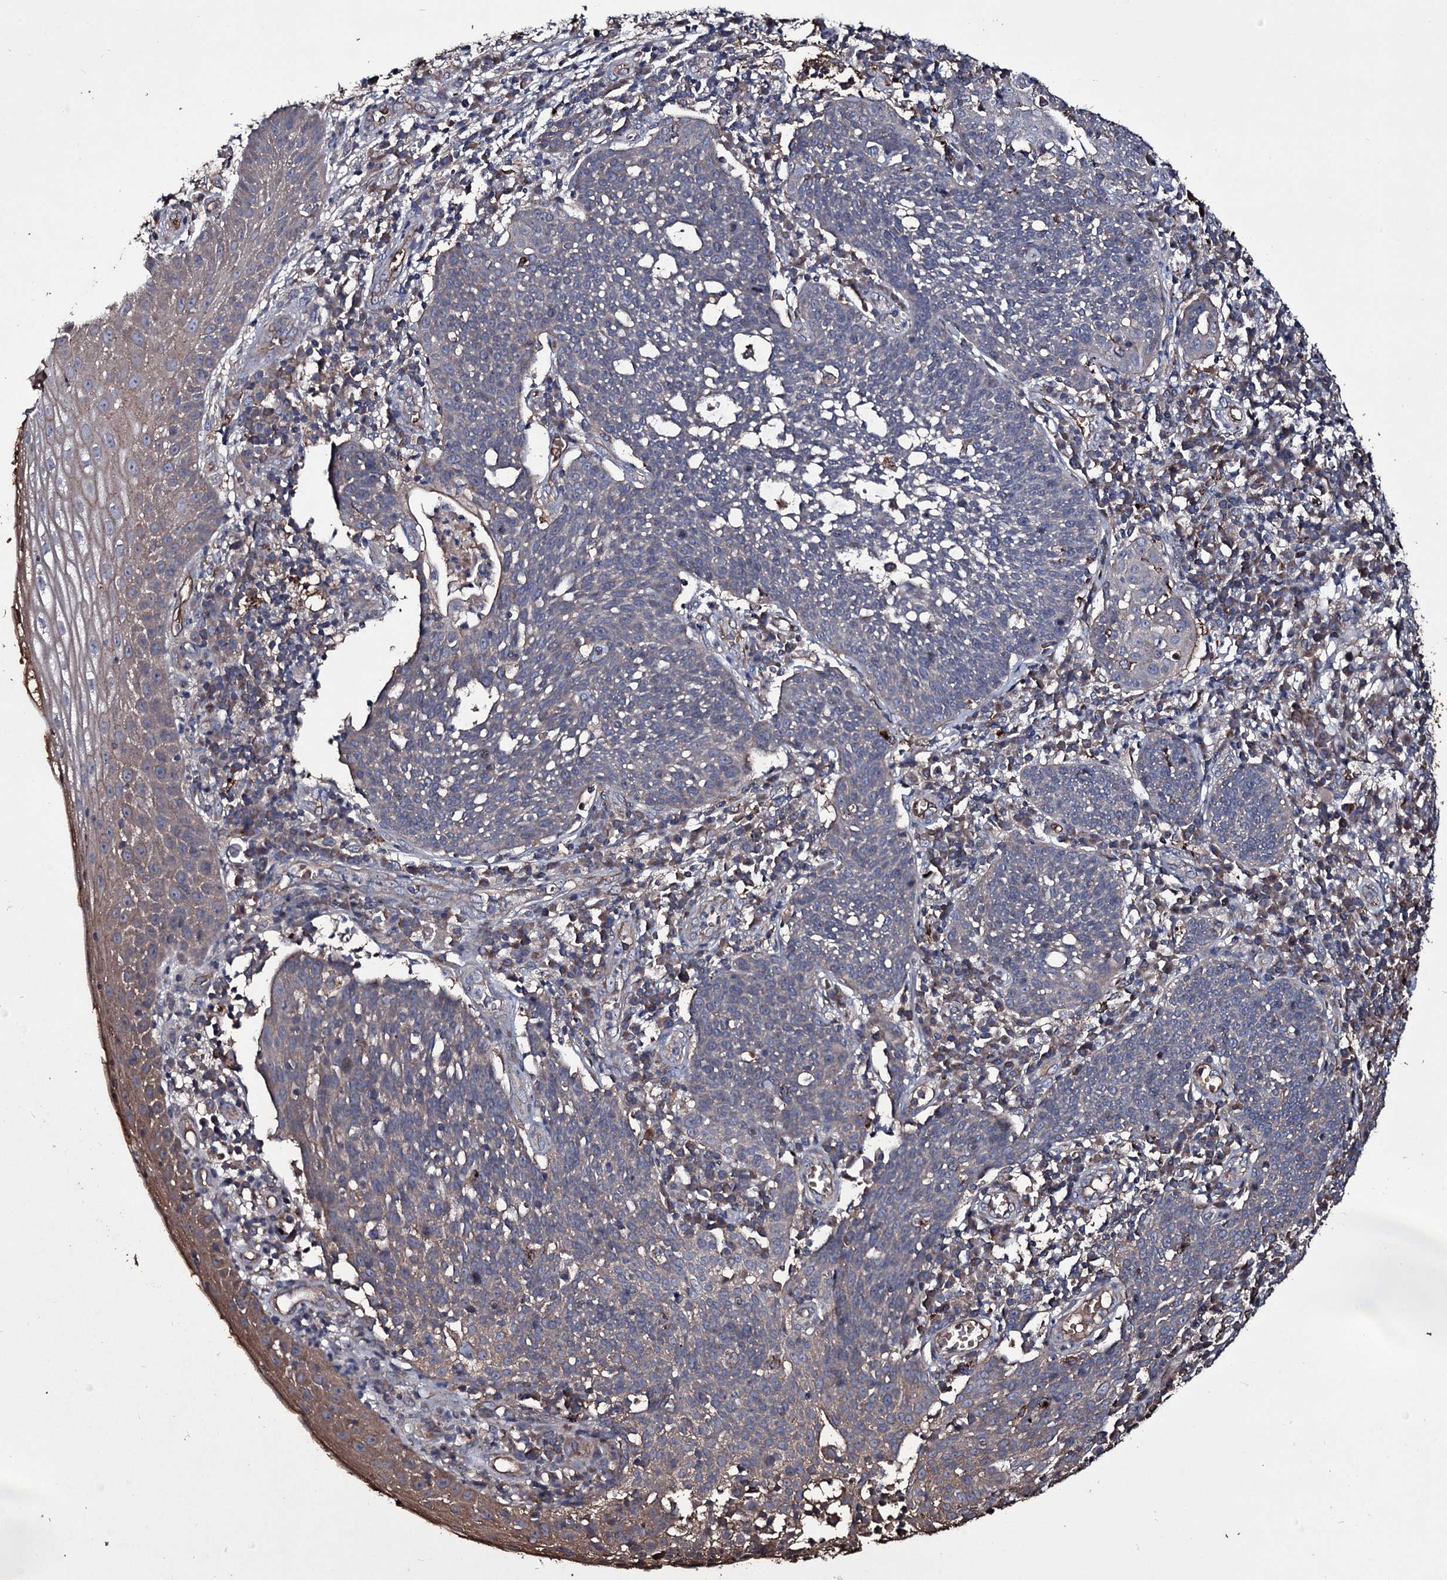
{"staining": {"intensity": "negative", "quantity": "none", "location": "none"}, "tissue": "cervical cancer", "cell_type": "Tumor cells", "image_type": "cancer", "snomed": [{"axis": "morphology", "description": "Squamous cell carcinoma, NOS"}, {"axis": "topography", "description": "Cervix"}], "caption": "IHC image of neoplastic tissue: human cervical cancer (squamous cell carcinoma) stained with DAB exhibits no significant protein staining in tumor cells. The staining was performed using DAB (3,3'-diaminobenzidine) to visualize the protein expression in brown, while the nuclei were stained in blue with hematoxylin (Magnification: 20x).", "gene": "ZSWIM8", "patient": {"sex": "female", "age": 34}}